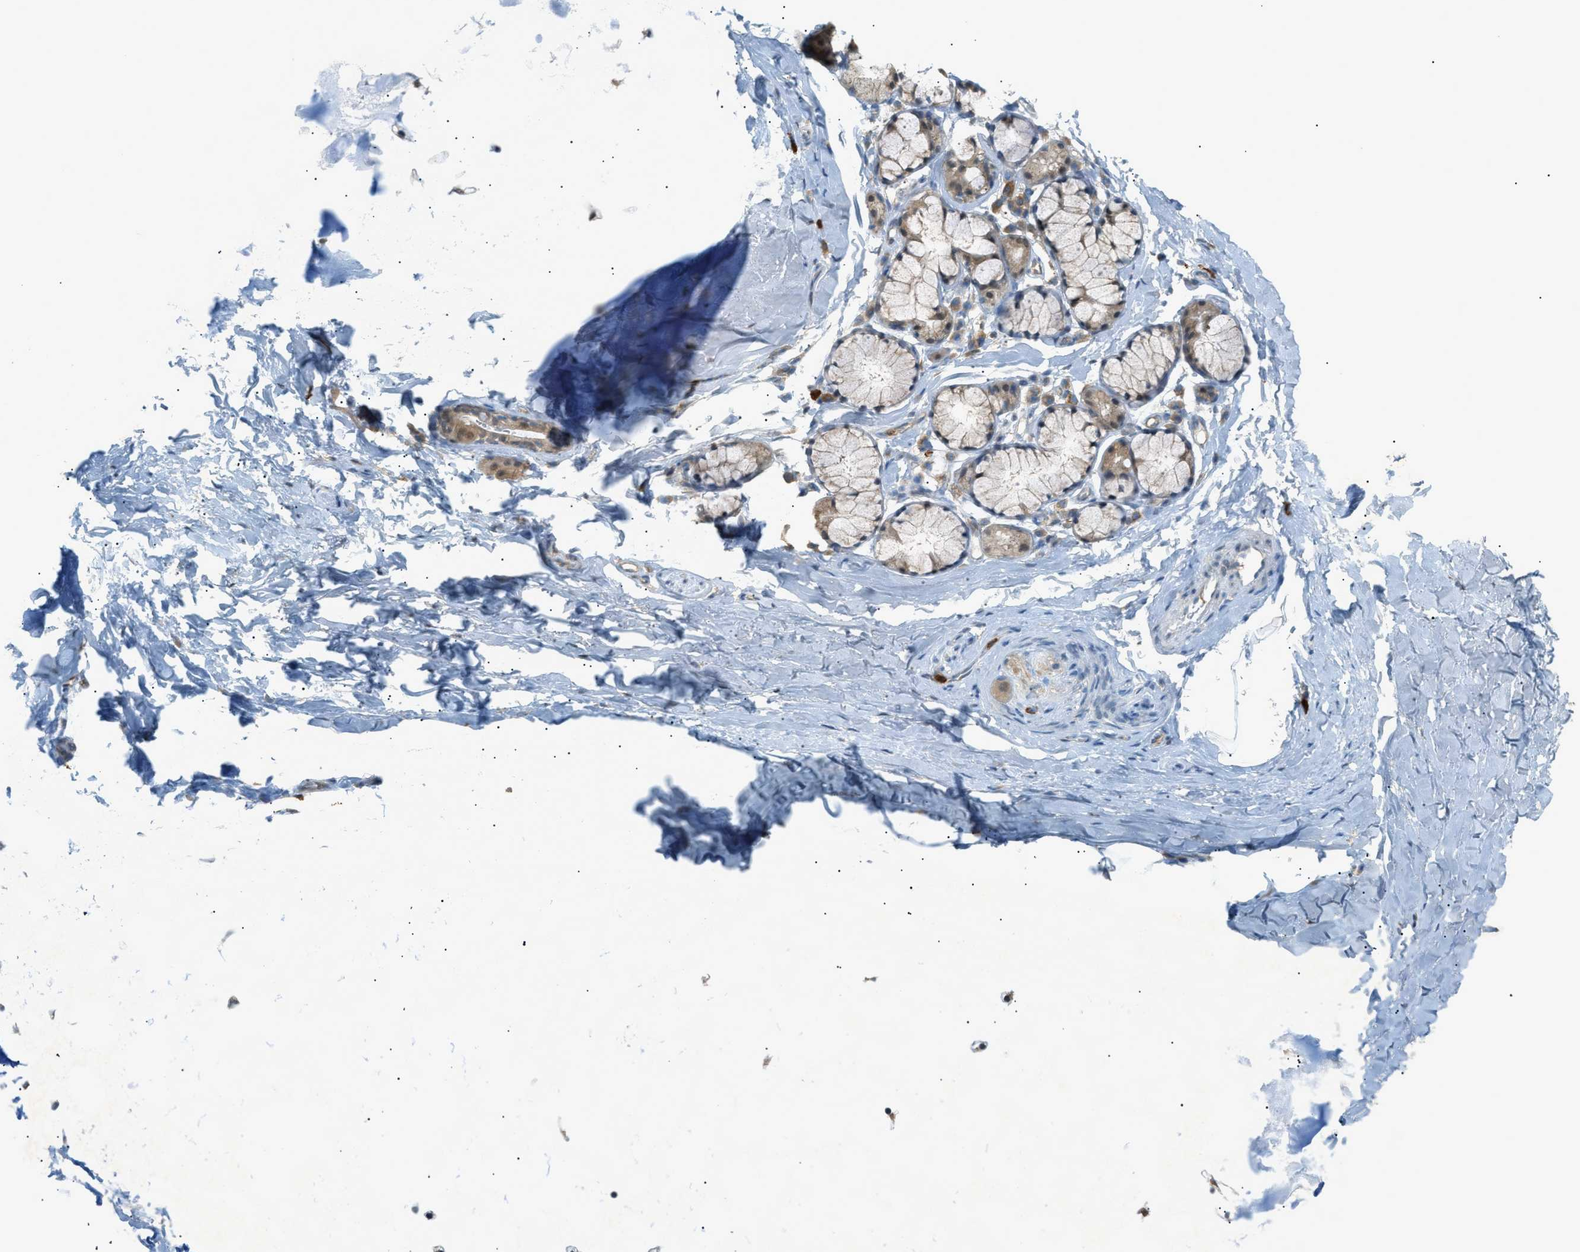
{"staining": {"intensity": "weak", "quantity": "25%-75%", "location": "cytoplasmic/membranous"}, "tissue": "adipose tissue", "cell_type": "Adipocytes", "image_type": "normal", "snomed": [{"axis": "morphology", "description": "Normal tissue, NOS"}, {"axis": "topography", "description": "Cartilage tissue"}, {"axis": "topography", "description": "Bronchus"}], "caption": "An immunohistochemistry micrograph of benign tissue is shown. Protein staining in brown highlights weak cytoplasmic/membranous positivity in adipose tissue within adipocytes.", "gene": "DYRK1A", "patient": {"sex": "female", "age": 53}}